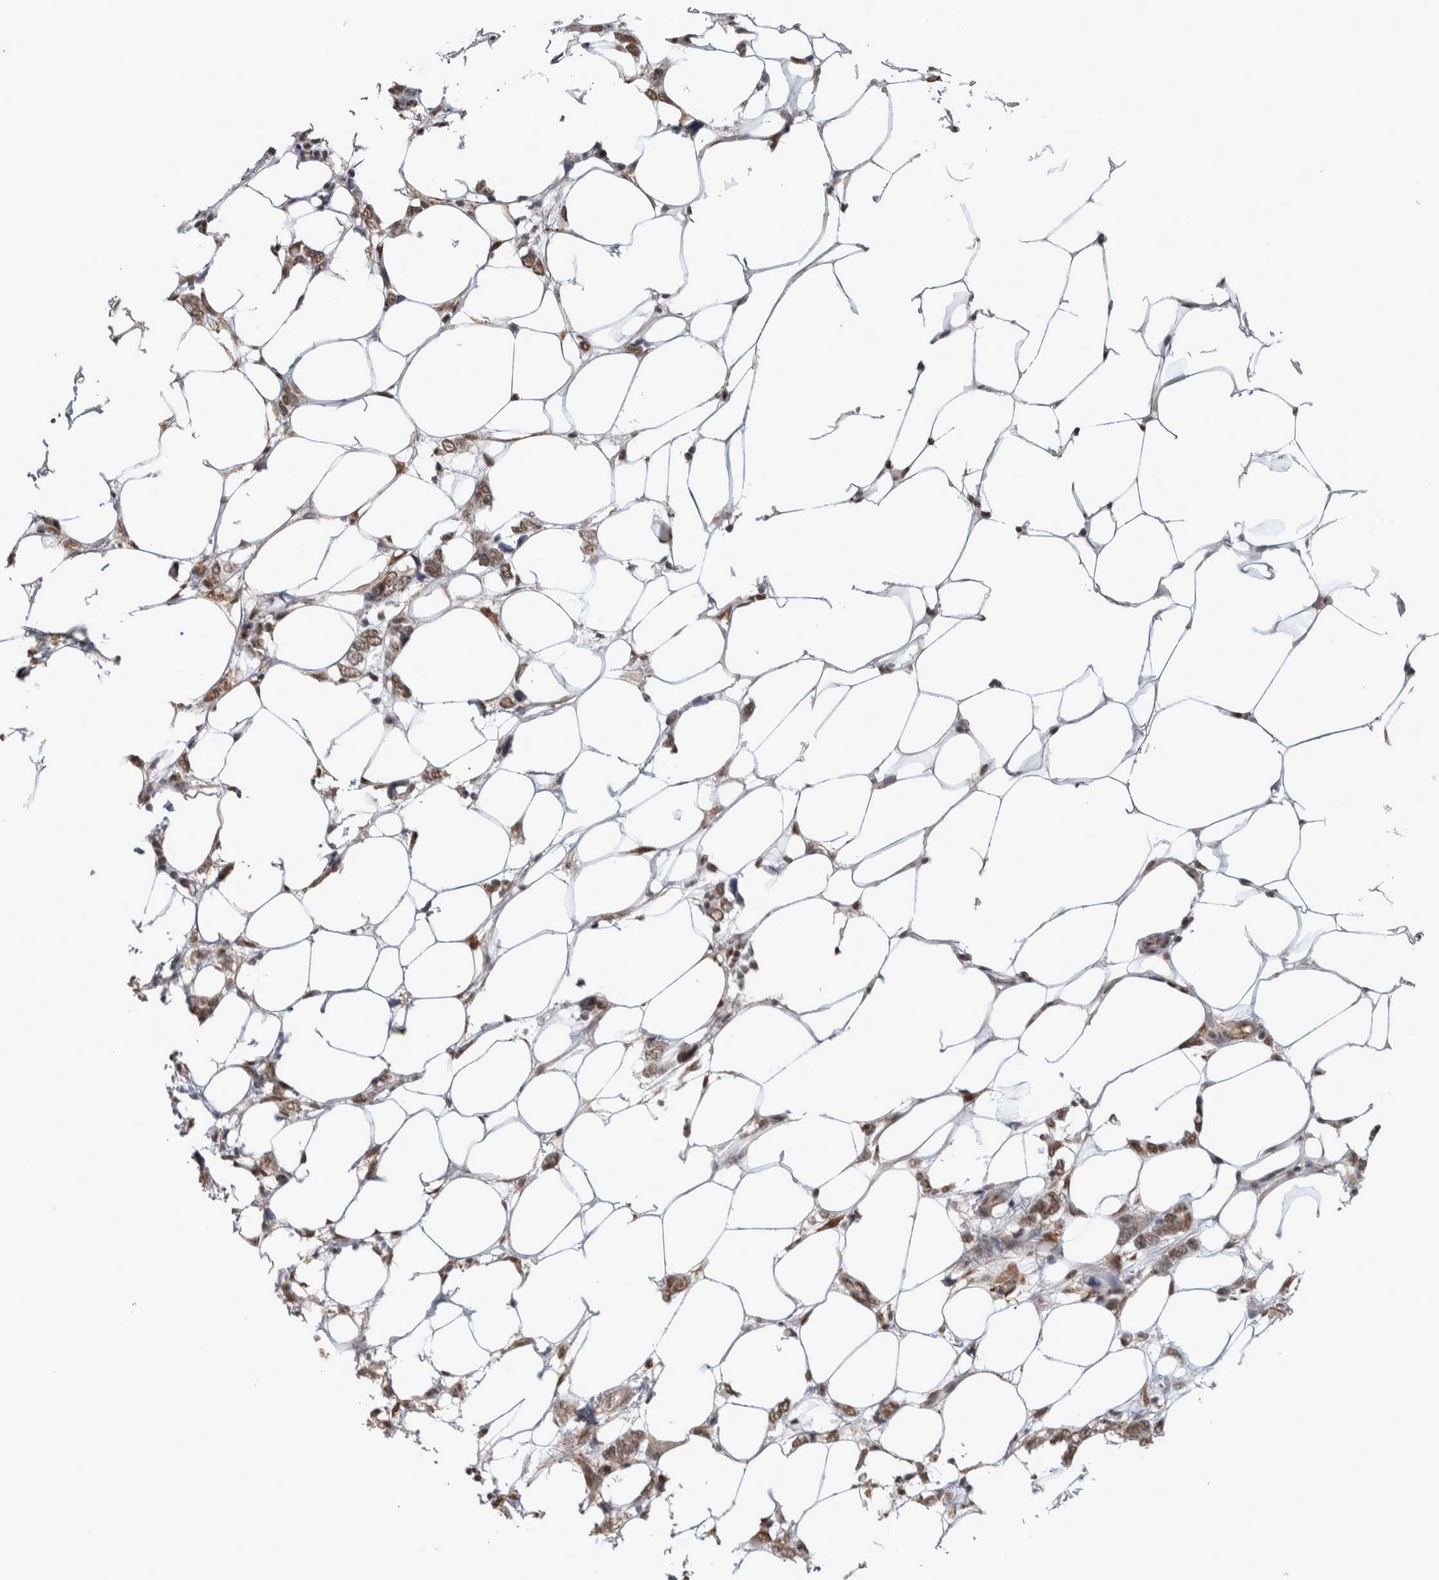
{"staining": {"intensity": "moderate", "quantity": ">75%", "location": "nuclear"}, "tissue": "breast cancer", "cell_type": "Tumor cells", "image_type": "cancer", "snomed": [{"axis": "morphology", "description": "Normal tissue, NOS"}, {"axis": "morphology", "description": "Lobular carcinoma"}, {"axis": "topography", "description": "Breast"}], "caption": "This is an image of immunohistochemistry (IHC) staining of breast cancer (lobular carcinoma), which shows moderate staining in the nuclear of tumor cells.", "gene": "DDX42", "patient": {"sex": "female", "age": 47}}